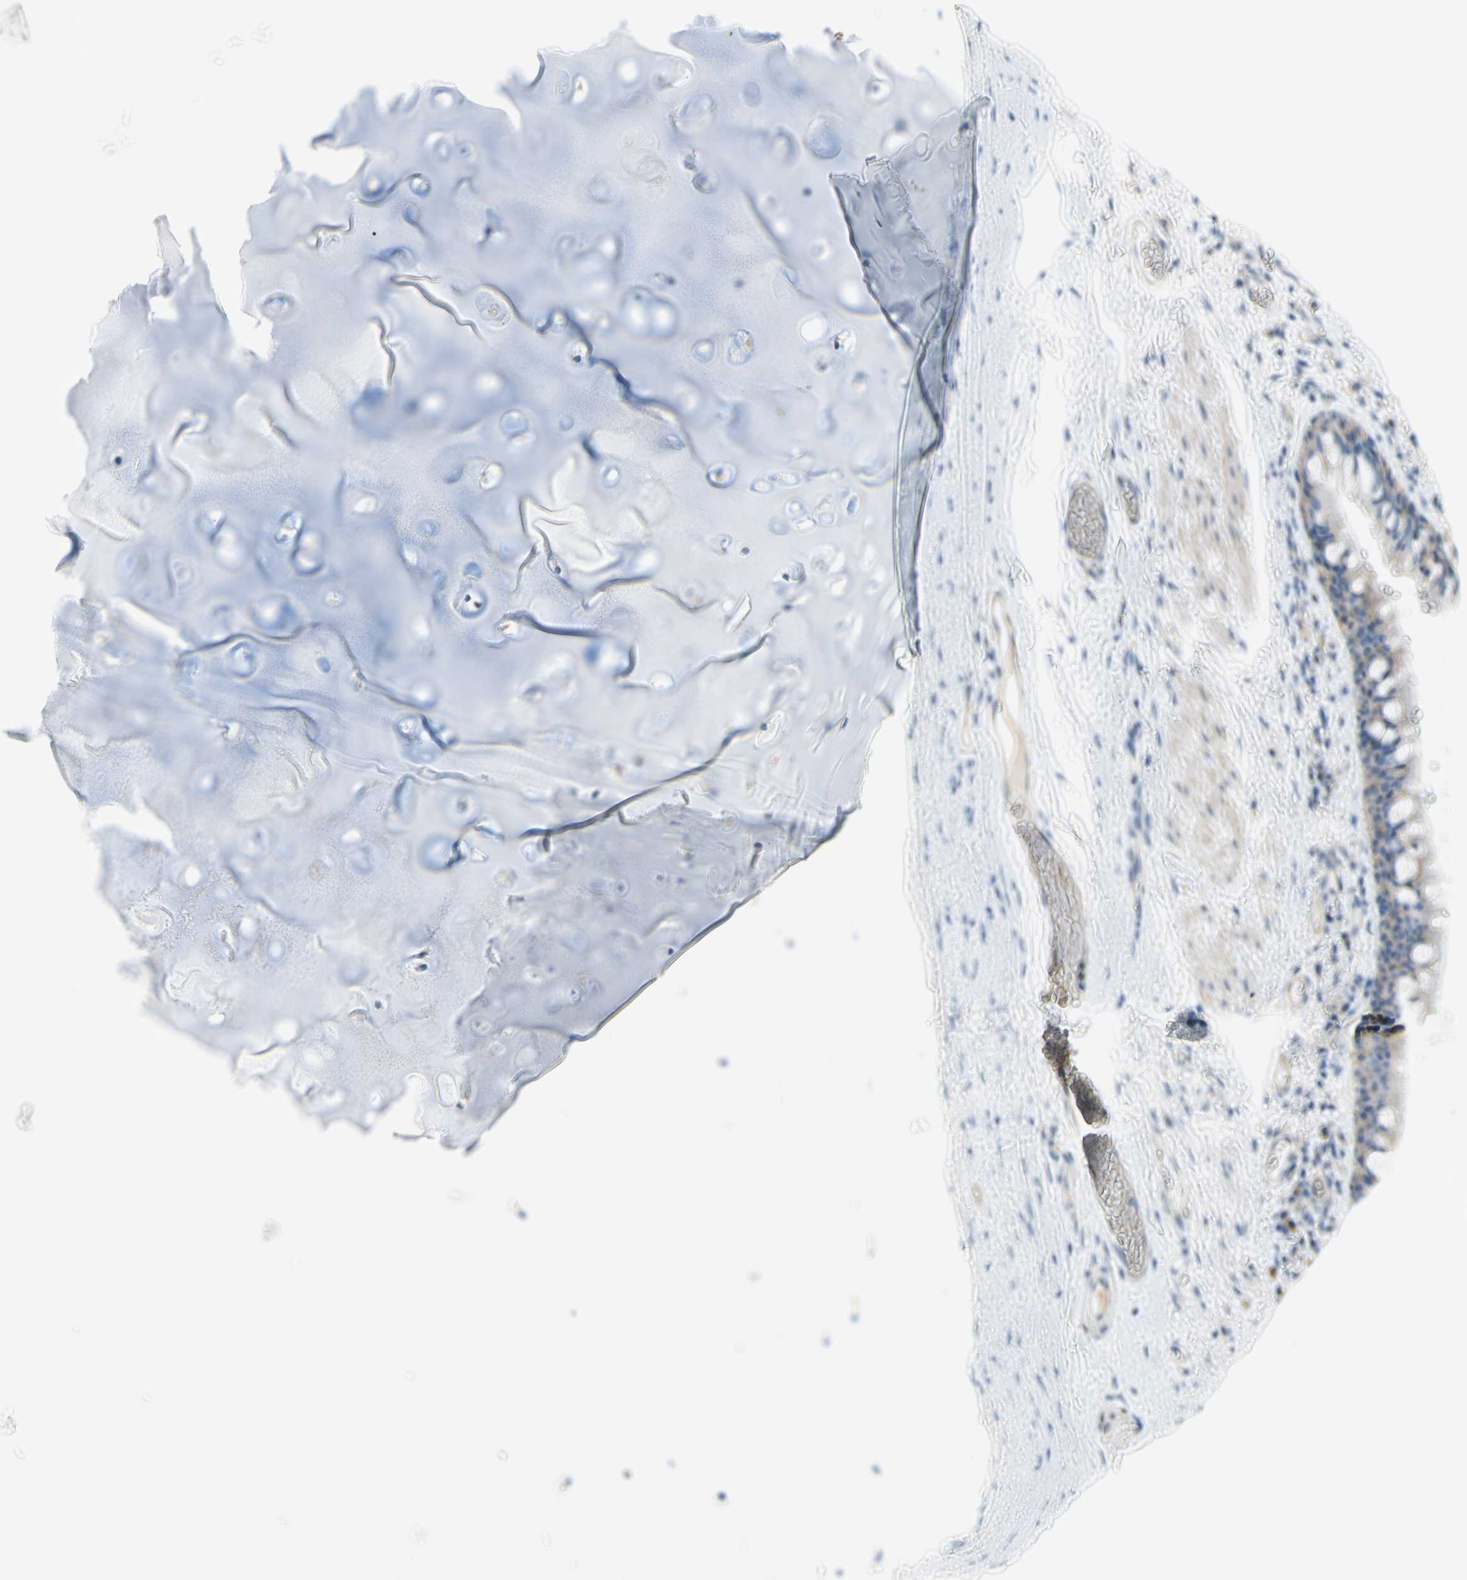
{"staining": {"intensity": "weak", "quantity": ">75%", "location": "cytoplasmic/membranous"}, "tissue": "bronchus", "cell_type": "Respiratory epithelial cells", "image_type": "normal", "snomed": [{"axis": "morphology", "description": "Normal tissue, NOS"}, {"axis": "morphology", "description": "Malignant melanoma, Metastatic site"}, {"axis": "topography", "description": "Bronchus"}, {"axis": "topography", "description": "Lung"}], "caption": "About >75% of respiratory epithelial cells in benign bronchus demonstrate weak cytoplasmic/membranous protein positivity as visualized by brown immunohistochemical staining.", "gene": "FRMD4B", "patient": {"sex": "male", "age": 64}}